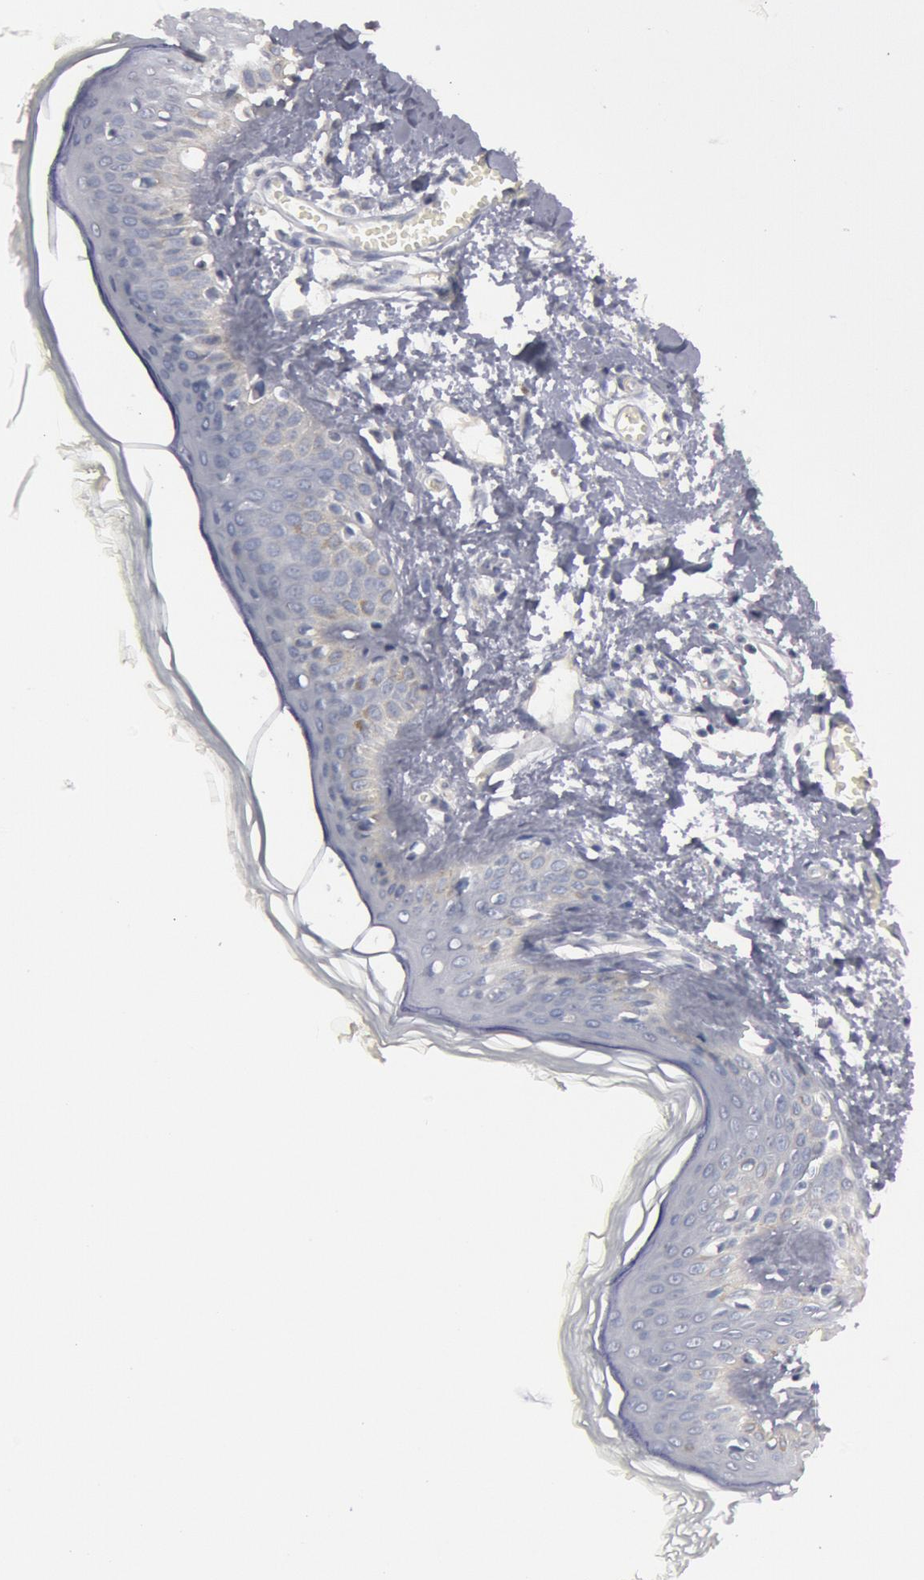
{"staining": {"intensity": "negative", "quantity": "none", "location": "none"}, "tissue": "skin", "cell_type": "Fibroblasts", "image_type": "normal", "snomed": [{"axis": "morphology", "description": "Normal tissue, NOS"}, {"axis": "morphology", "description": "Sarcoma, NOS"}, {"axis": "topography", "description": "Skin"}, {"axis": "topography", "description": "Soft tissue"}], "caption": "Micrograph shows no significant protein staining in fibroblasts of unremarkable skin. (IHC, brightfield microscopy, high magnification).", "gene": "FOXA2", "patient": {"sex": "female", "age": 51}}